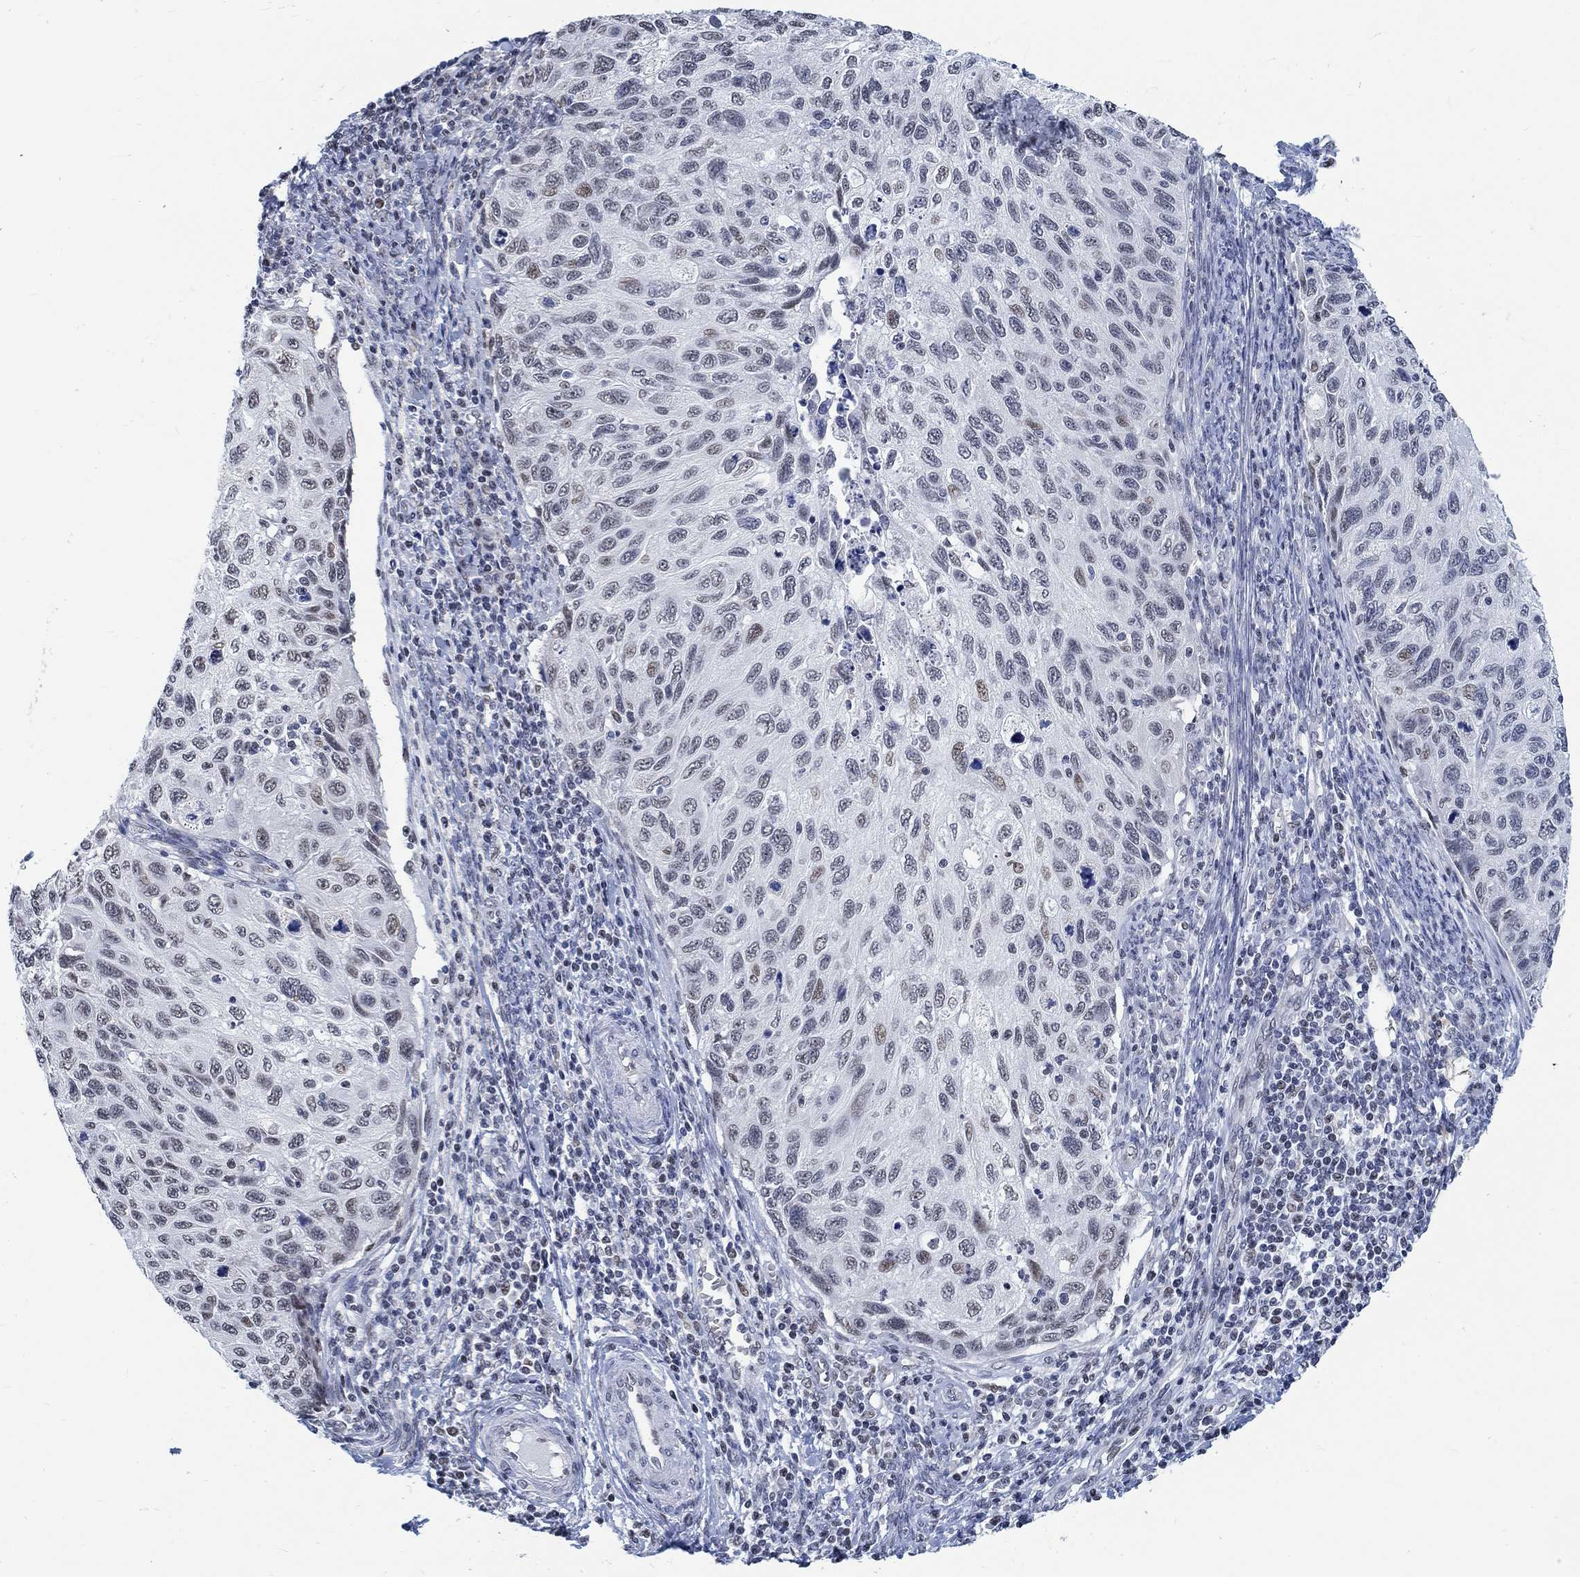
{"staining": {"intensity": "negative", "quantity": "none", "location": "none"}, "tissue": "cervical cancer", "cell_type": "Tumor cells", "image_type": "cancer", "snomed": [{"axis": "morphology", "description": "Squamous cell carcinoma, NOS"}, {"axis": "topography", "description": "Cervix"}], "caption": "High power microscopy image of an immunohistochemistry image of cervical cancer (squamous cell carcinoma), revealing no significant positivity in tumor cells.", "gene": "KCNH8", "patient": {"sex": "female", "age": 70}}